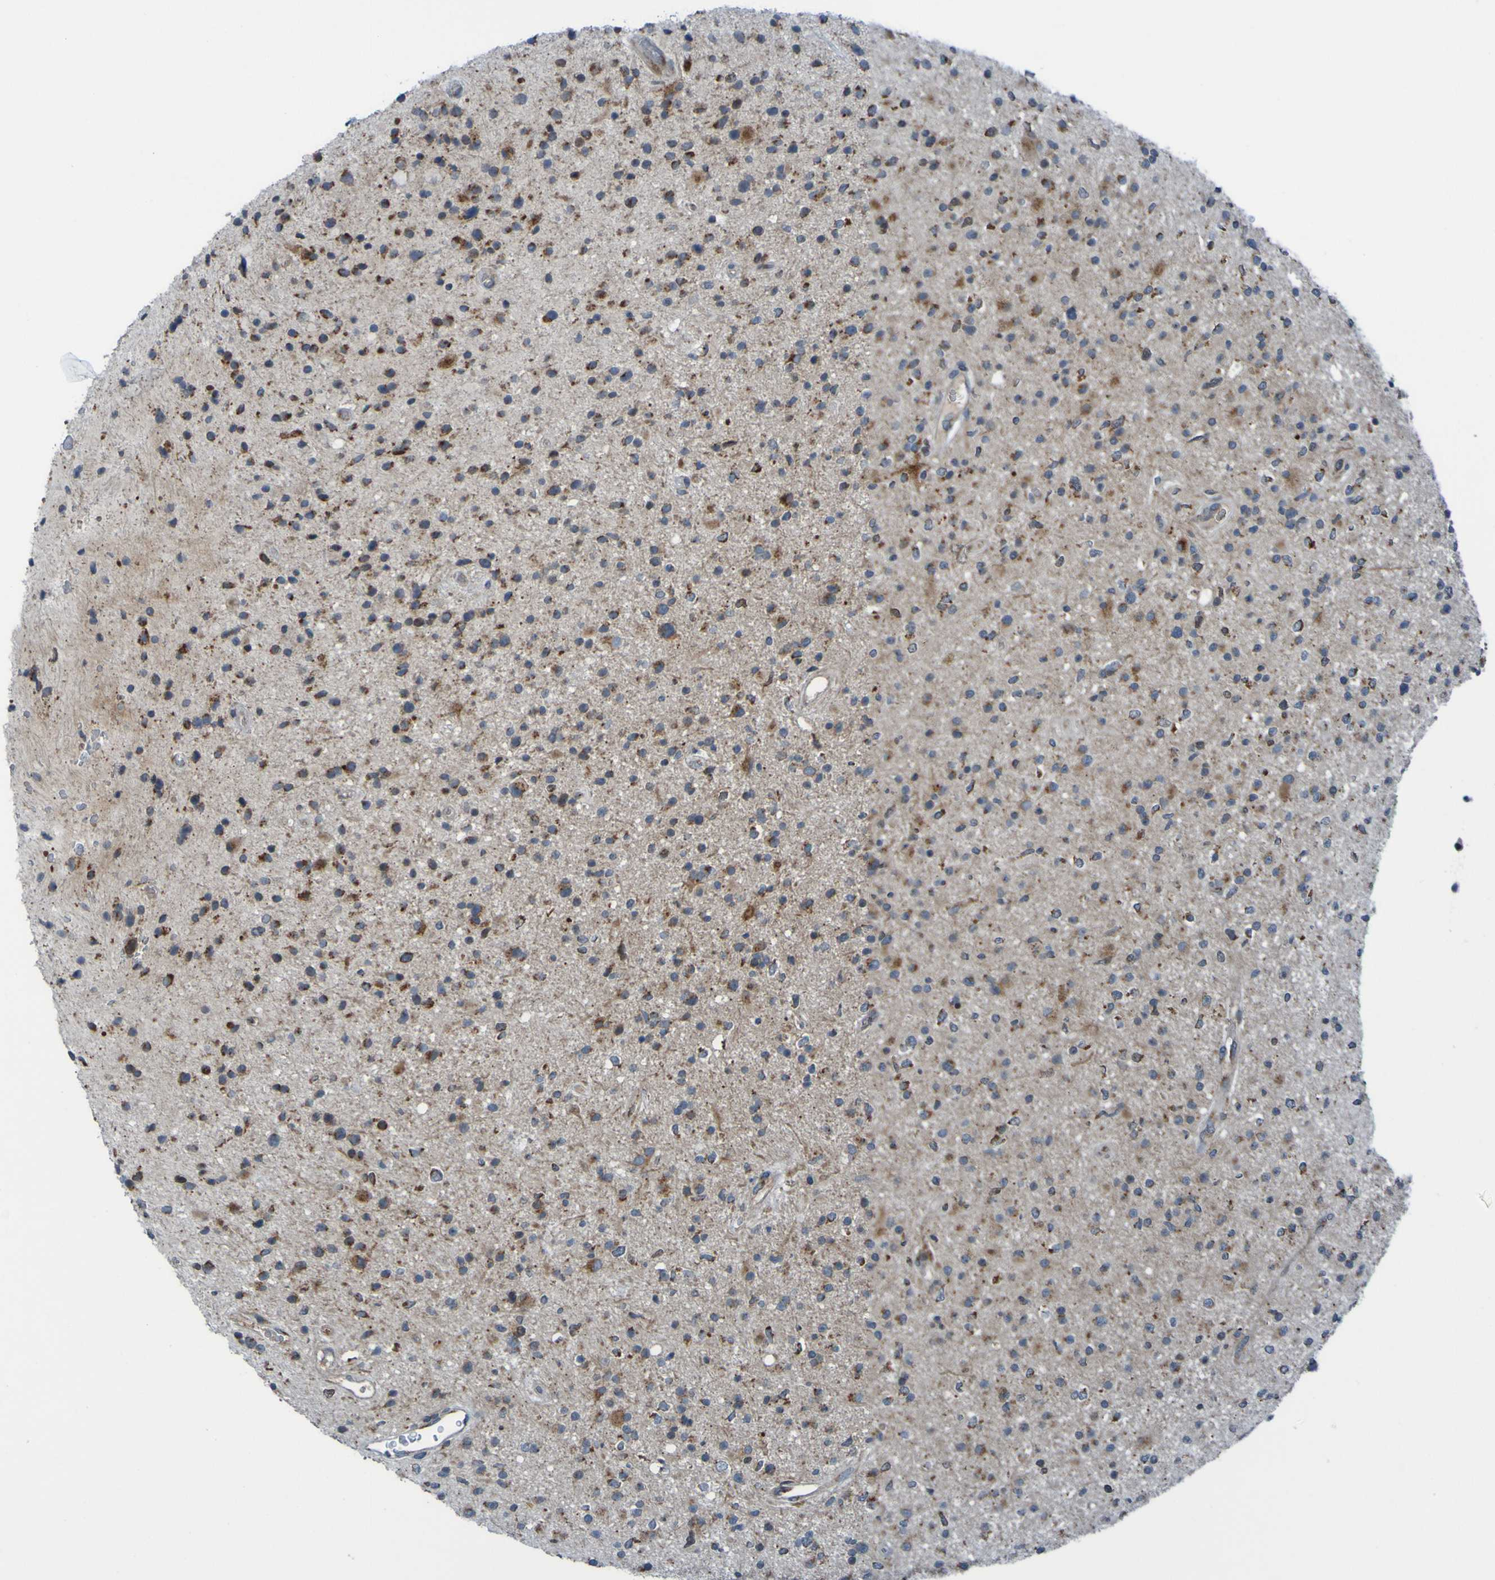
{"staining": {"intensity": "moderate", "quantity": "25%-75%", "location": "cytoplasmic/membranous"}, "tissue": "glioma", "cell_type": "Tumor cells", "image_type": "cancer", "snomed": [{"axis": "morphology", "description": "Glioma, malignant, High grade"}, {"axis": "topography", "description": "Brain"}], "caption": "Moderate cytoplasmic/membranous staining for a protein is appreciated in approximately 25%-75% of tumor cells of glioma using immunohistochemistry.", "gene": "UNG", "patient": {"sex": "male", "age": 33}}